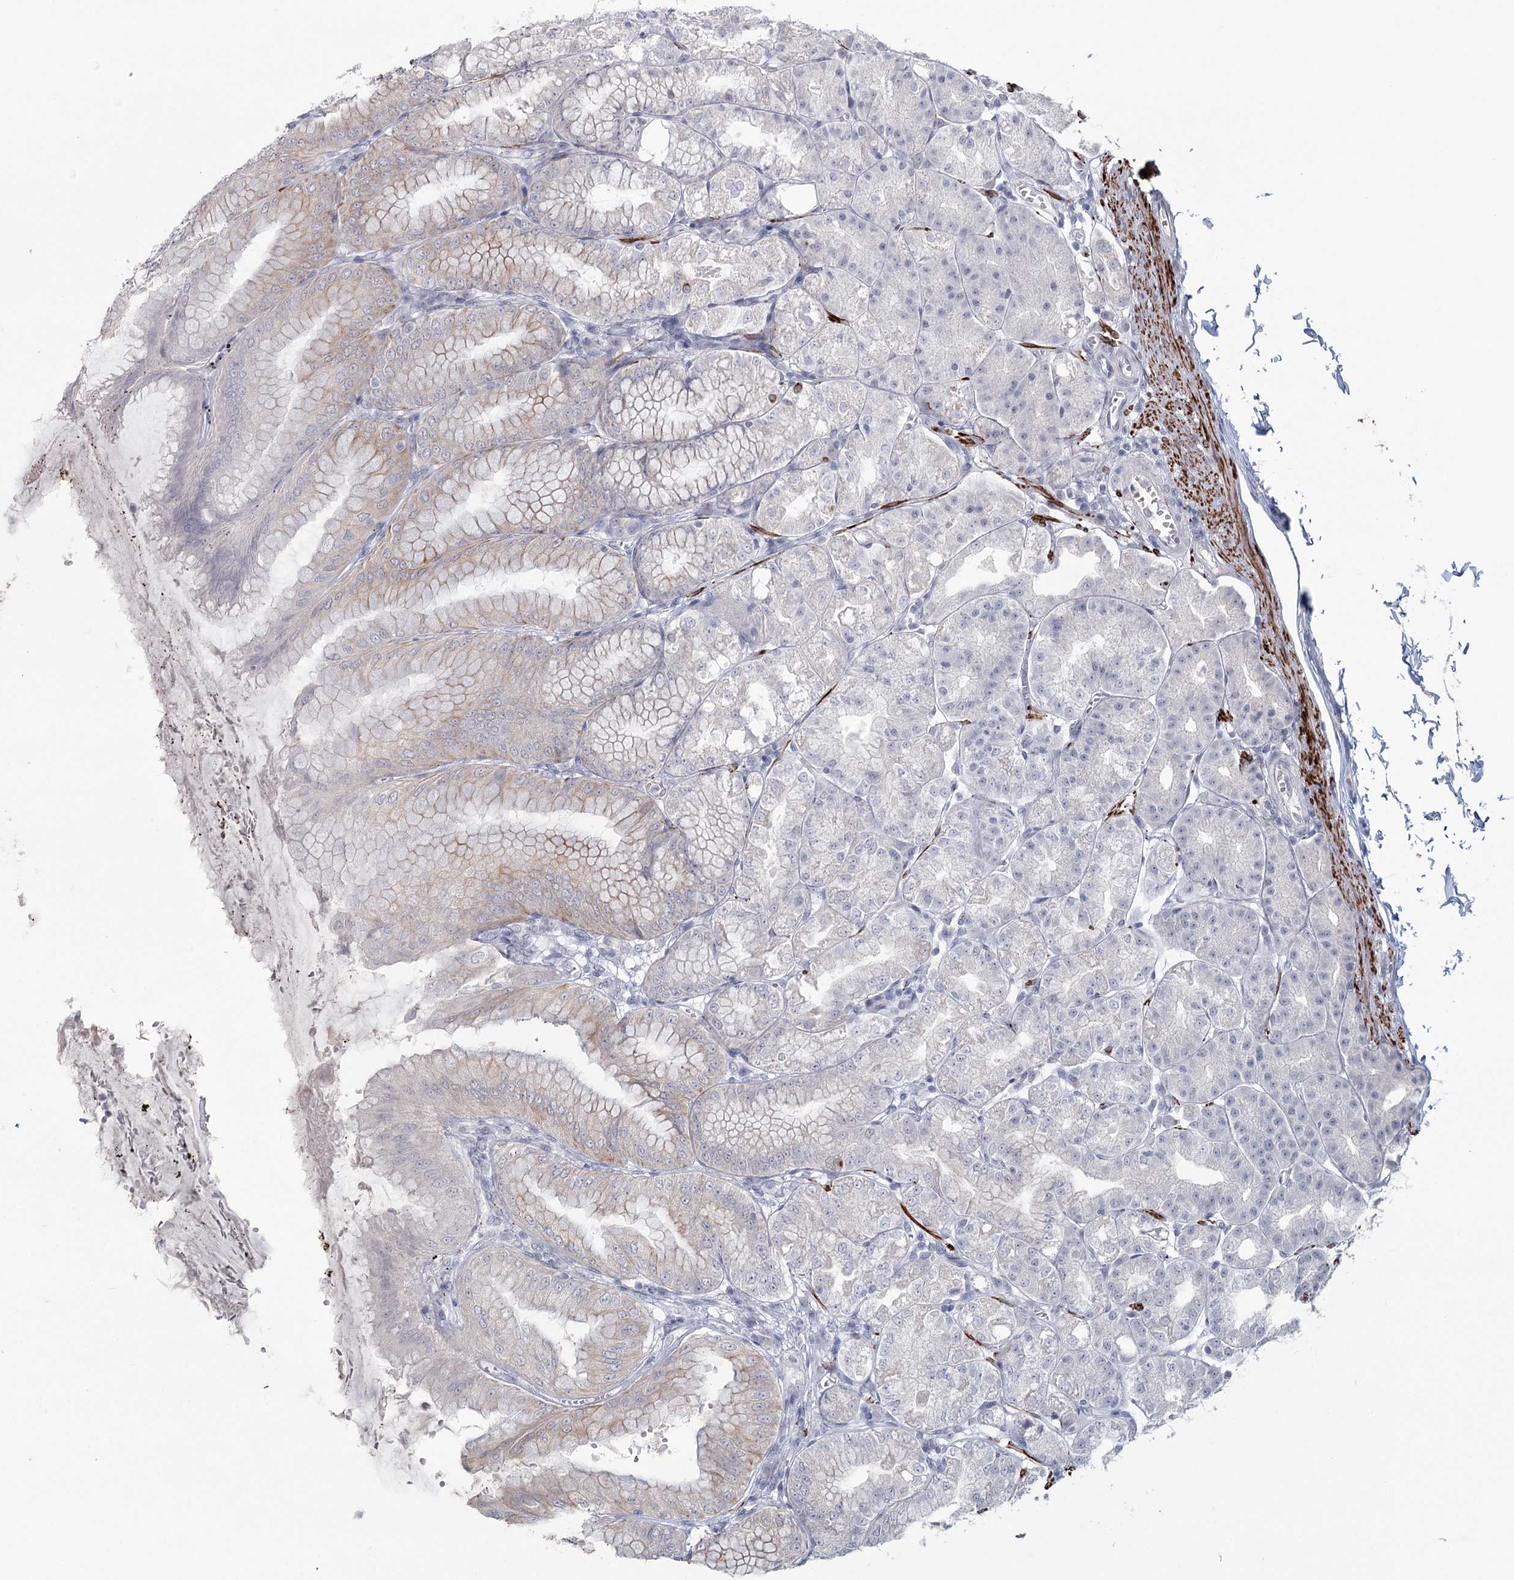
{"staining": {"intensity": "moderate", "quantity": "25%-75%", "location": "cytoplasmic/membranous"}, "tissue": "stomach", "cell_type": "Glandular cells", "image_type": "normal", "snomed": [{"axis": "morphology", "description": "Normal tissue, NOS"}, {"axis": "topography", "description": "Stomach, lower"}], "caption": "Stomach was stained to show a protein in brown. There is medium levels of moderate cytoplasmic/membranous positivity in approximately 25%-75% of glandular cells. (IHC, brightfield microscopy, high magnification).", "gene": "TMEM70", "patient": {"sex": "male", "age": 71}}